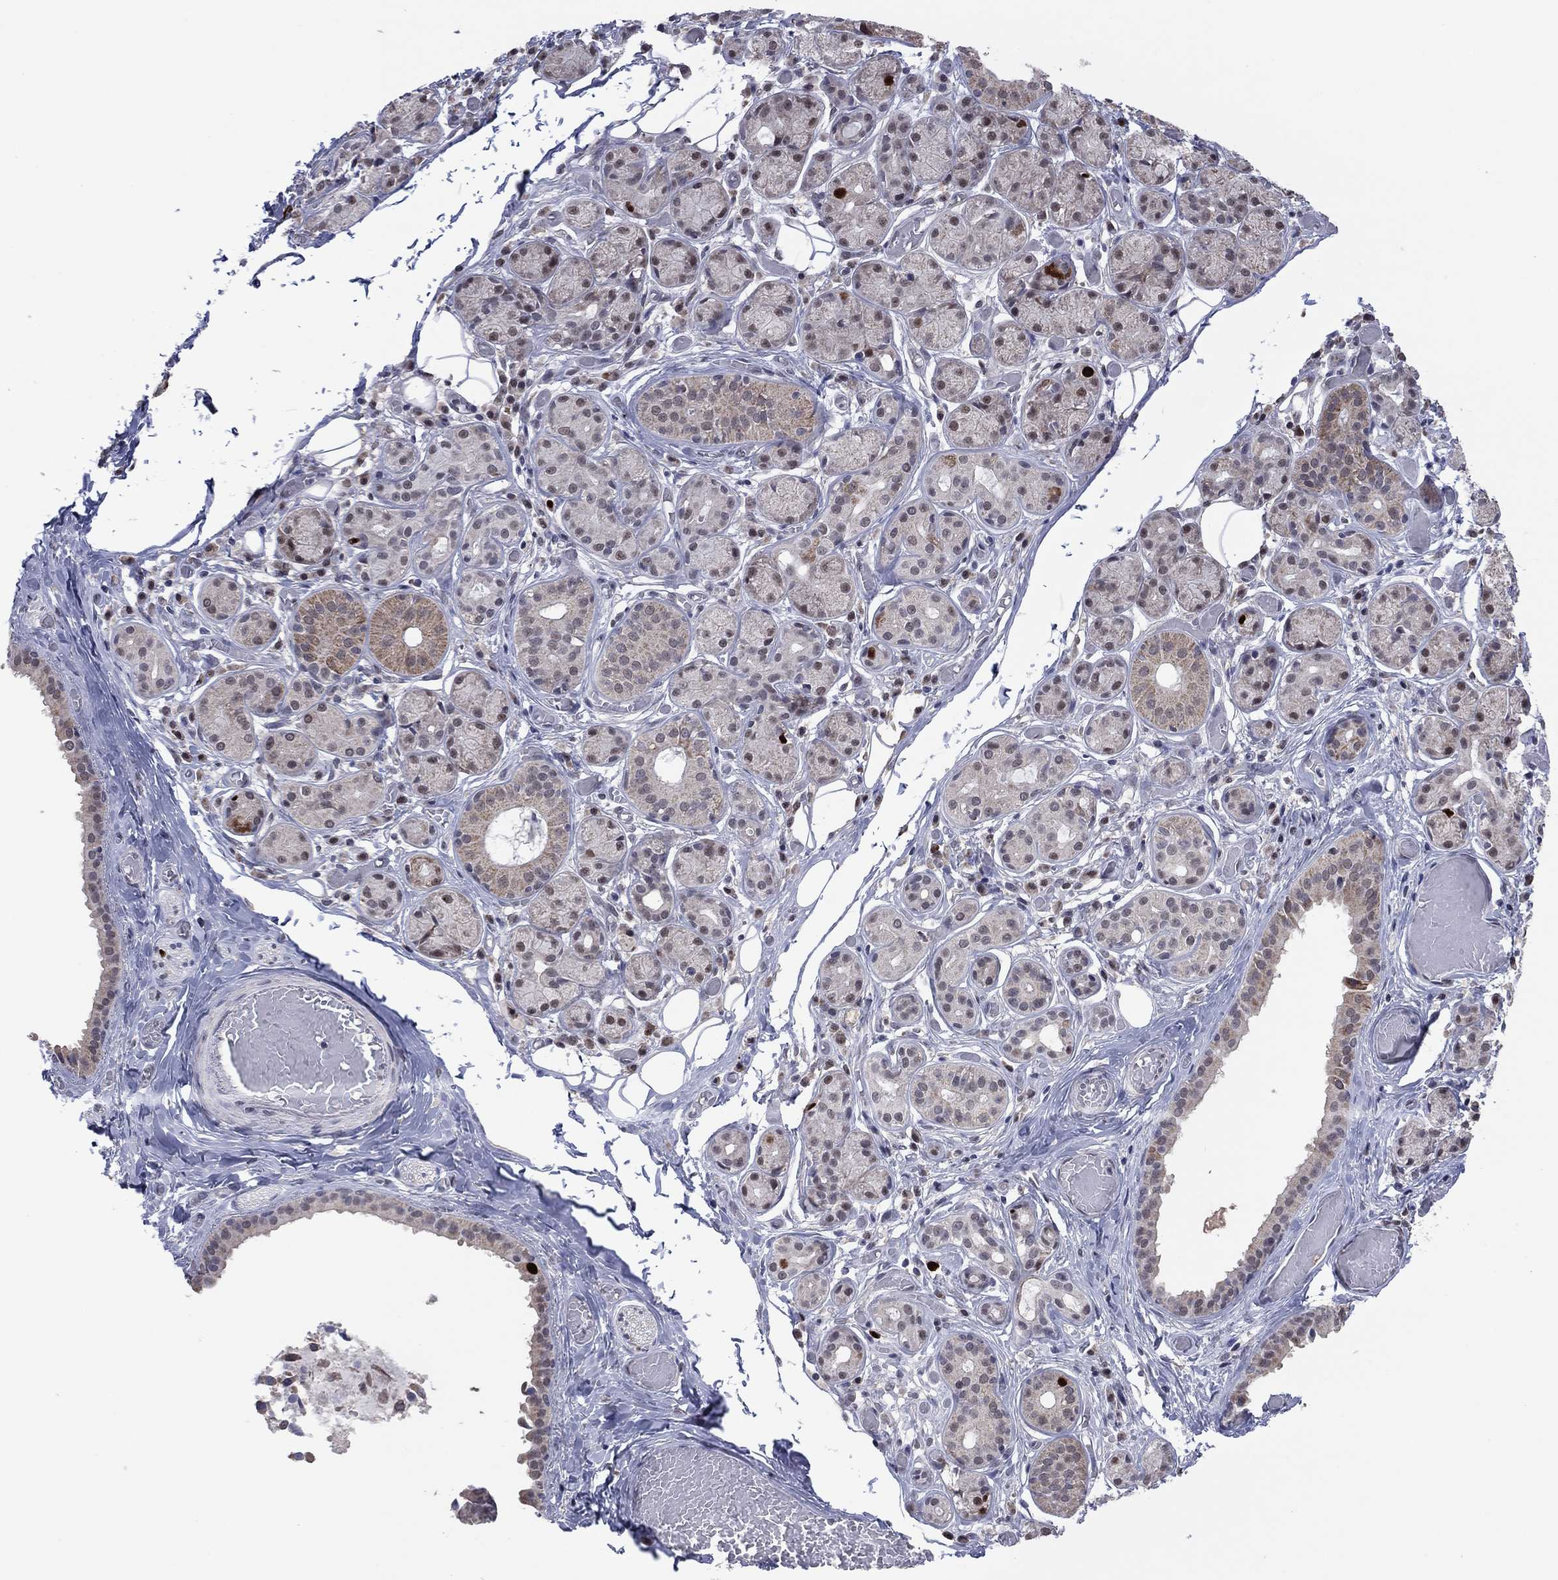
{"staining": {"intensity": "moderate", "quantity": "<25%", "location": "cytoplasmic/membranous"}, "tissue": "salivary gland", "cell_type": "Glandular cells", "image_type": "normal", "snomed": [{"axis": "morphology", "description": "Normal tissue, NOS"}, {"axis": "topography", "description": "Salivary gland"}, {"axis": "topography", "description": "Peripheral nerve tissue"}], "caption": "Immunohistochemical staining of normal human salivary gland exhibits <25% levels of moderate cytoplasmic/membranous protein staining in approximately <25% of glandular cells. (IHC, brightfield microscopy, high magnification).", "gene": "CDCA5", "patient": {"sex": "male", "age": 71}}